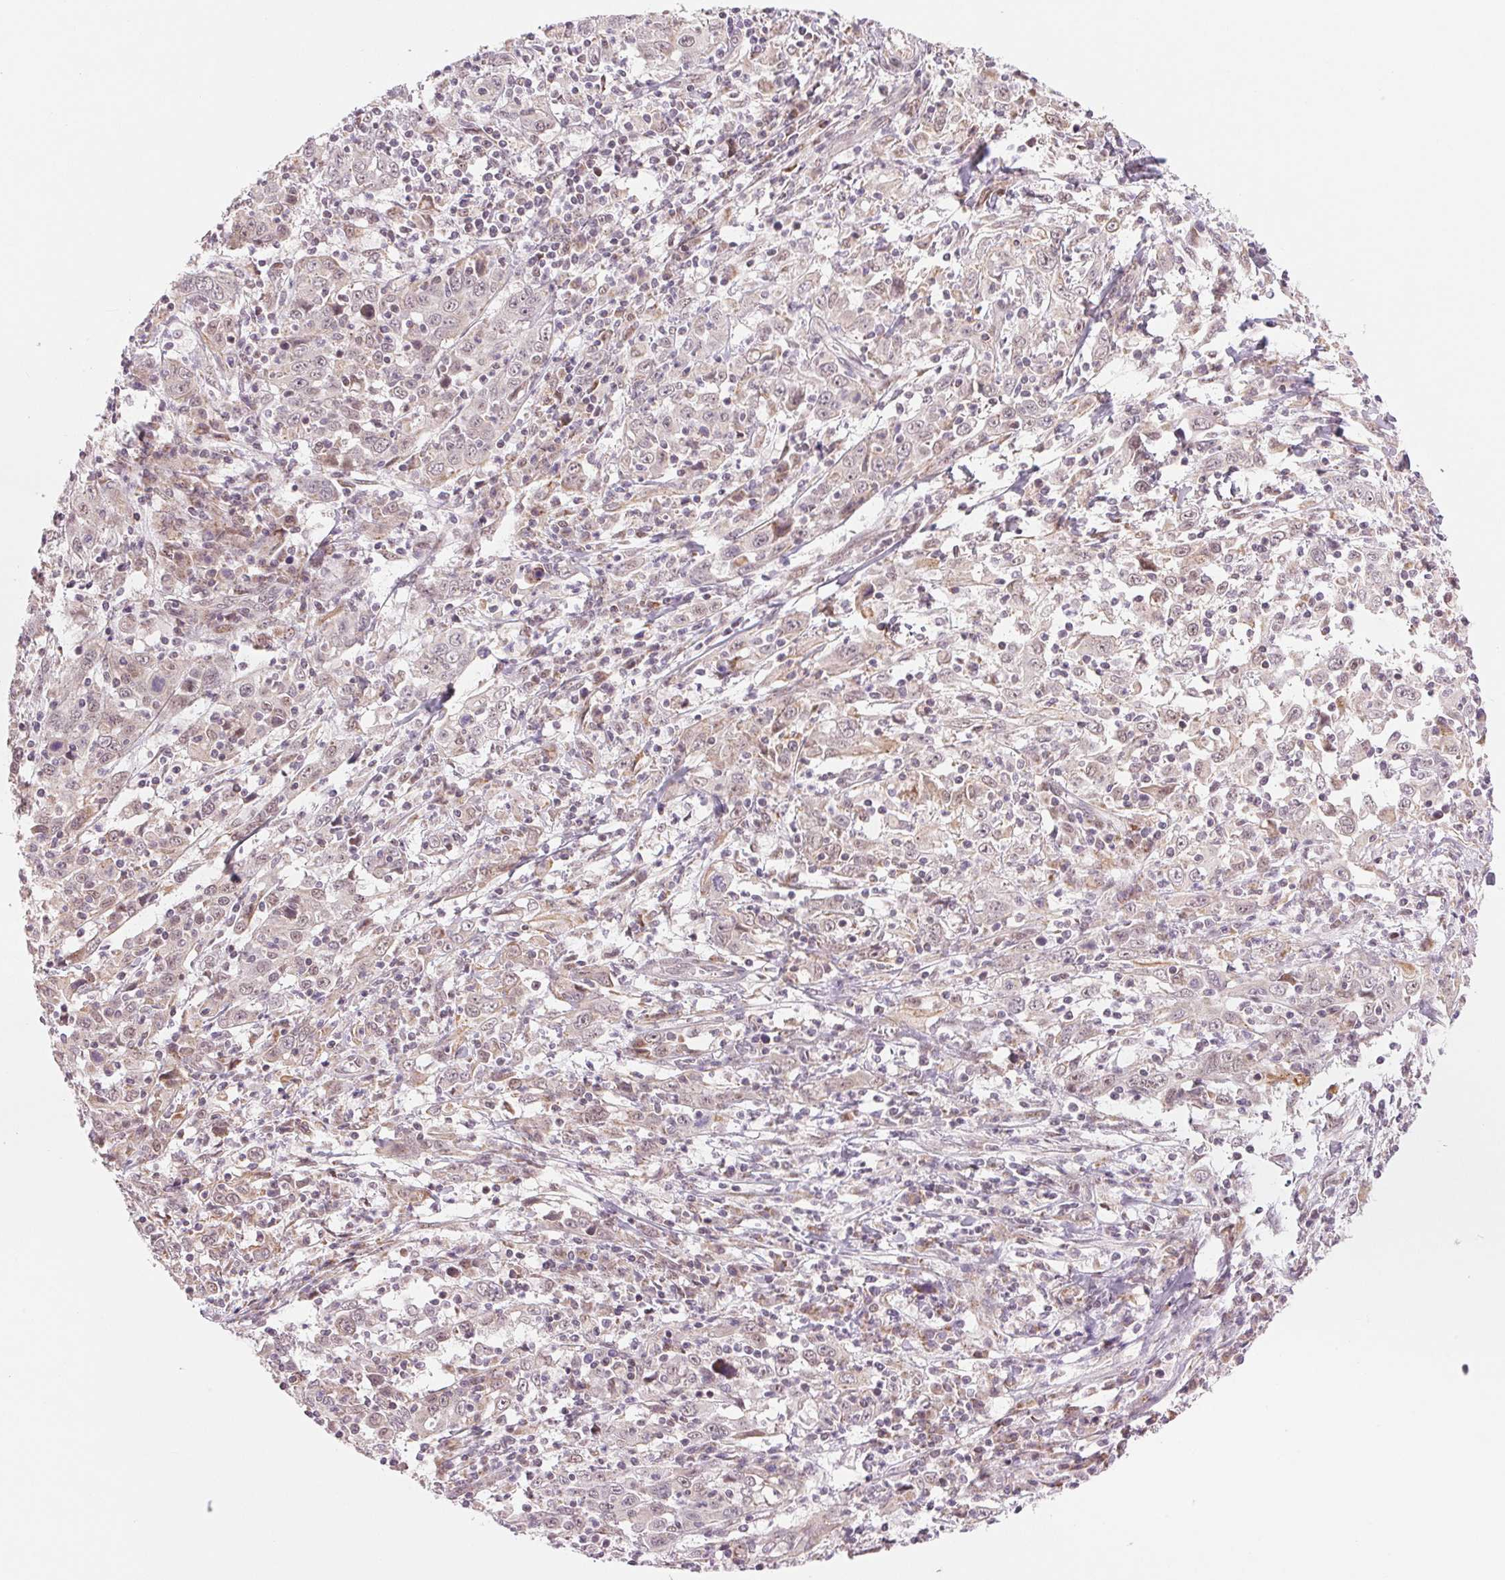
{"staining": {"intensity": "negative", "quantity": "none", "location": "none"}, "tissue": "cervical cancer", "cell_type": "Tumor cells", "image_type": "cancer", "snomed": [{"axis": "morphology", "description": "Squamous cell carcinoma, NOS"}, {"axis": "topography", "description": "Cervix"}], "caption": "High magnification brightfield microscopy of squamous cell carcinoma (cervical) stained with DAB (brown) and counterstained with hematoxylin (blue): tumor cells show no significant expression.", "gene": "ARHGAP32", "patient": {"sex": "female", "age": 46}}